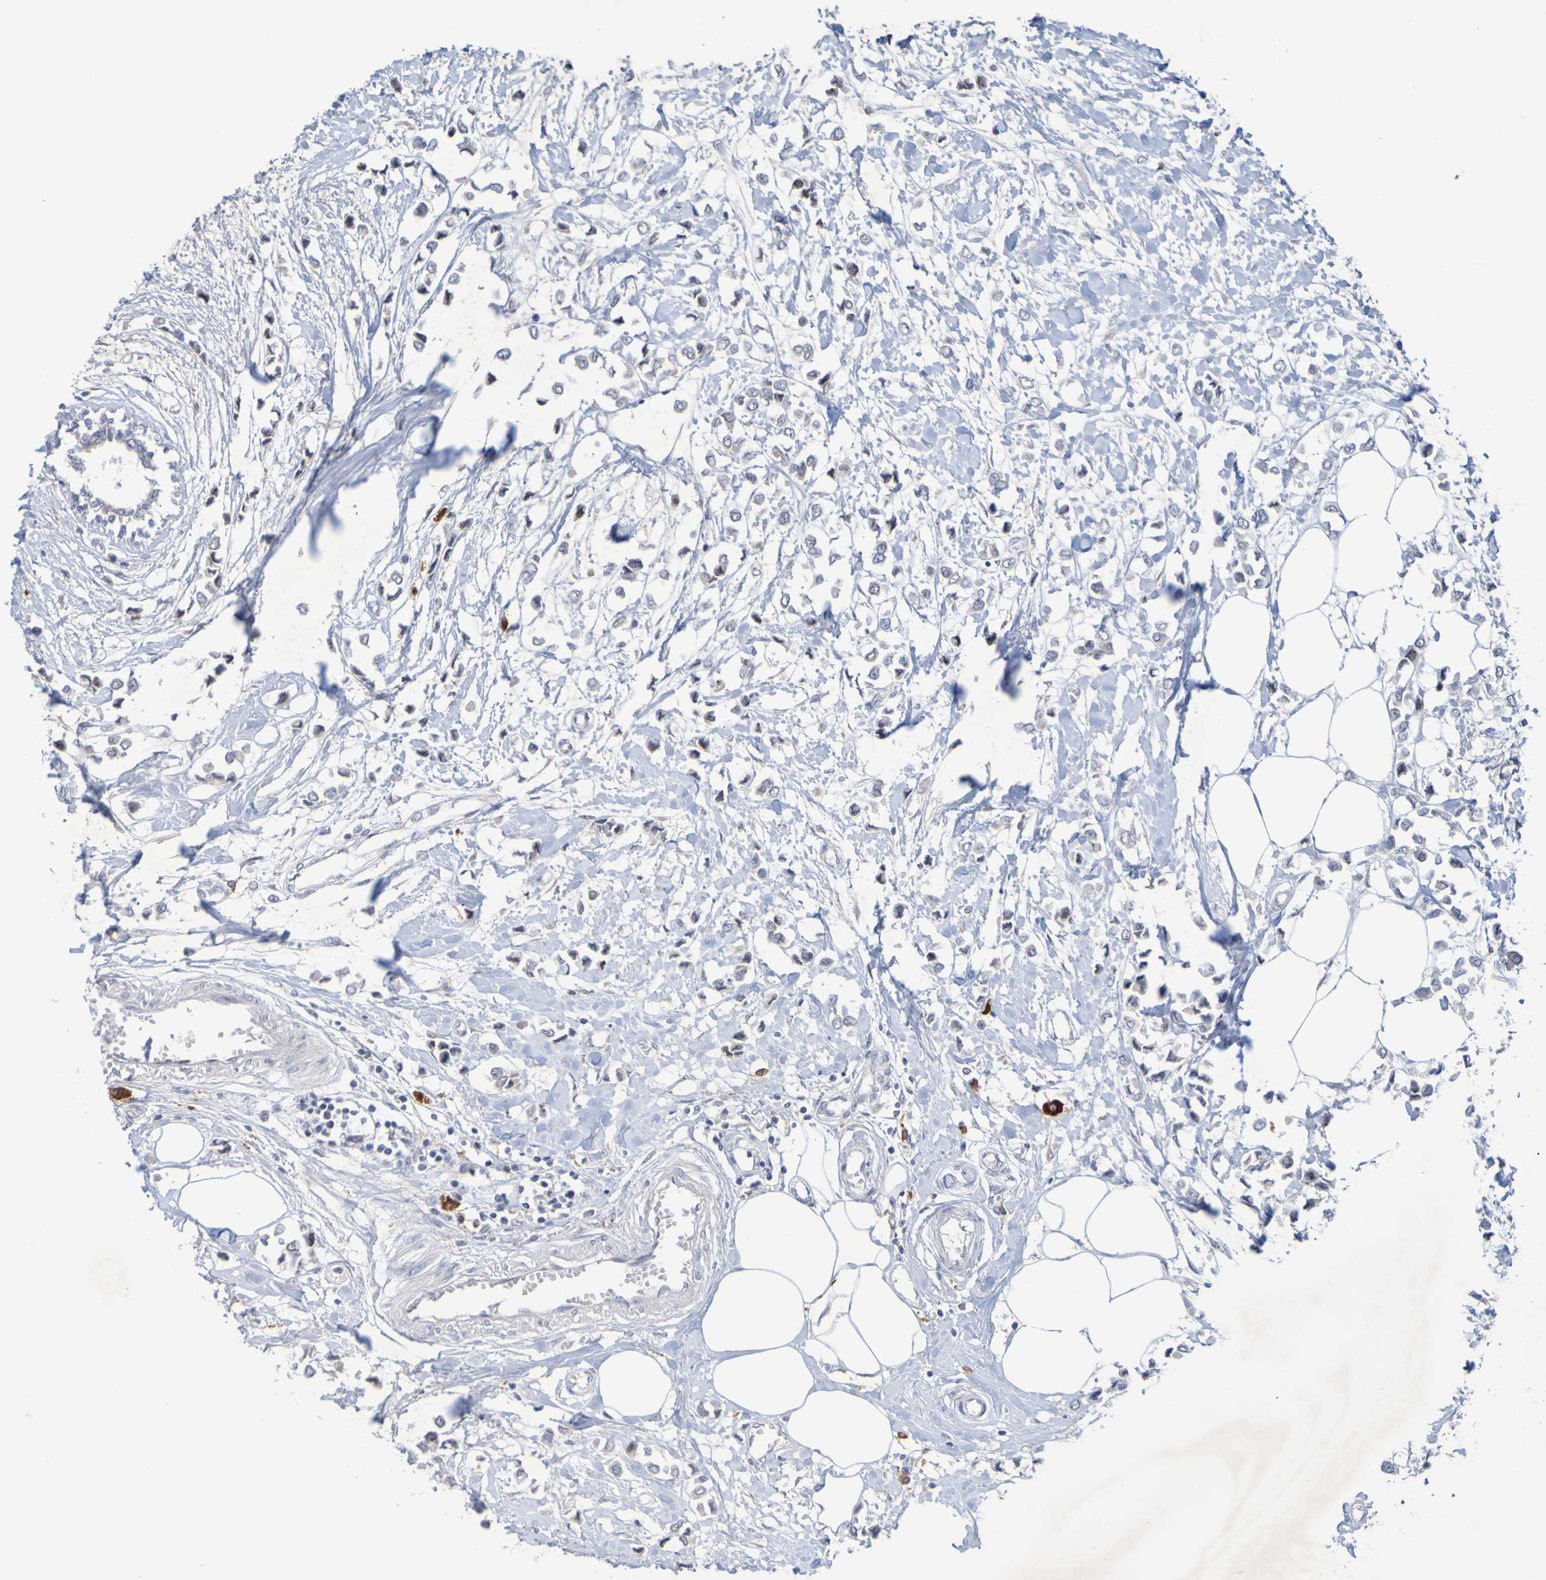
{"staining": {"intensity": "negative", "quantity": "none", "location": "none"}, "tissue": "breast cancer", "cell_type": "Tumor cells", "image_type": "cancer", "snomed": [{"axis": "morphology", "description": "Lobular carcinoma"}, {"axis": "topography", "description": "Breast"}], "caption": "Lobular carcinoma (breast) was stained to show a protein in brown. There is no significant expression in tumor cells.", "gene": "LILRB5", "patient": {"sex": "female", "age": 51}}